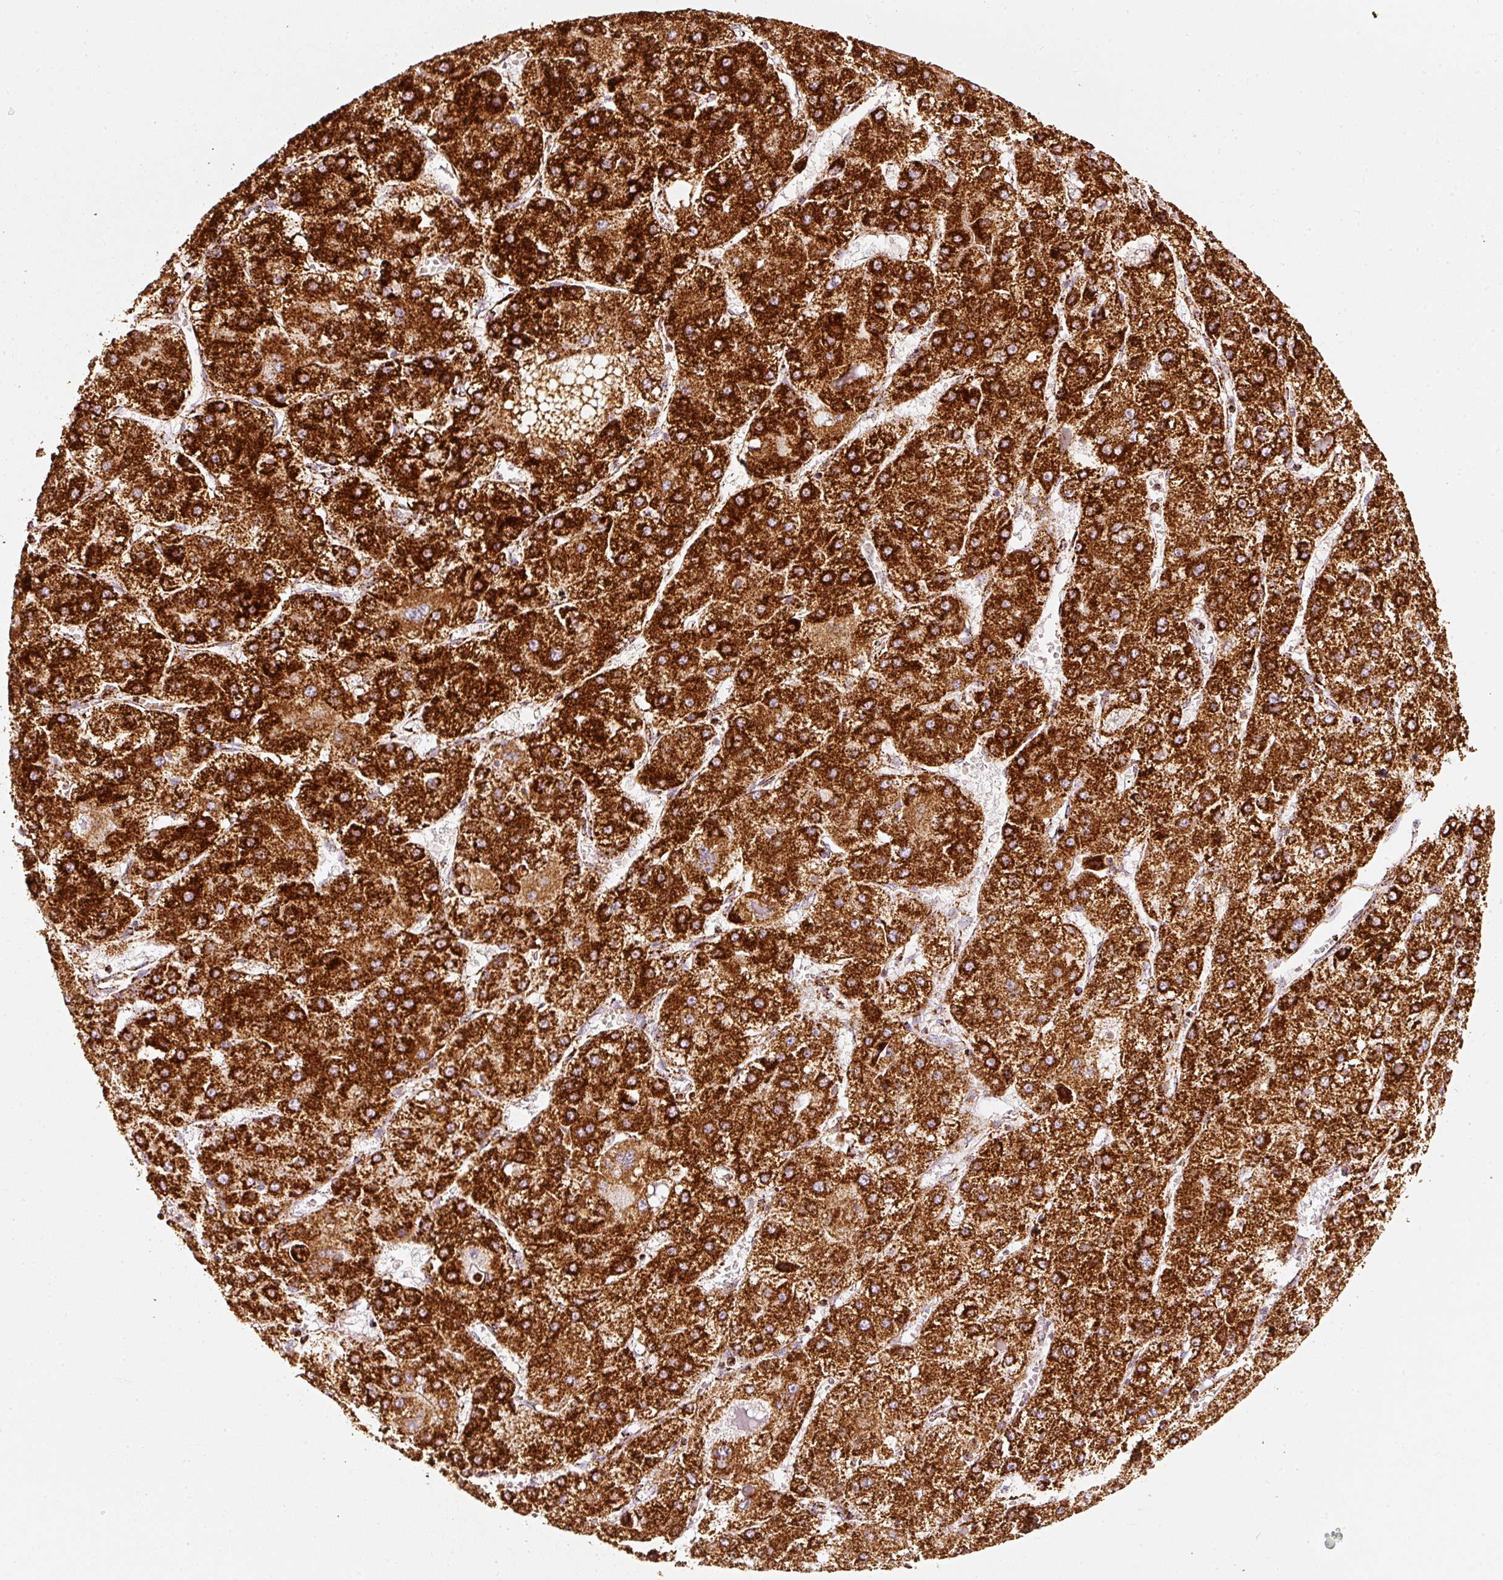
{"staining": {"intensity": "strong", "quantity": ">75%", "location": "cytoplasmic/membranous"}, "tissue": "liver cancer", "cell_type": "Tumor cells", "image_type": "cancer", "snomed": [{"axis": "morphology", "description": "Carcinoma, Hepatocellular, NOS"}, {"axis": "topography", "description": "Liver"}], "caption": "Strong cytoplasmic/membranous staining is present in about >75% of tumor cells in liver hepatocellular carcinoma.", "gene": "UQCRC1", "patient": {"sex": "female", "age": 73}}